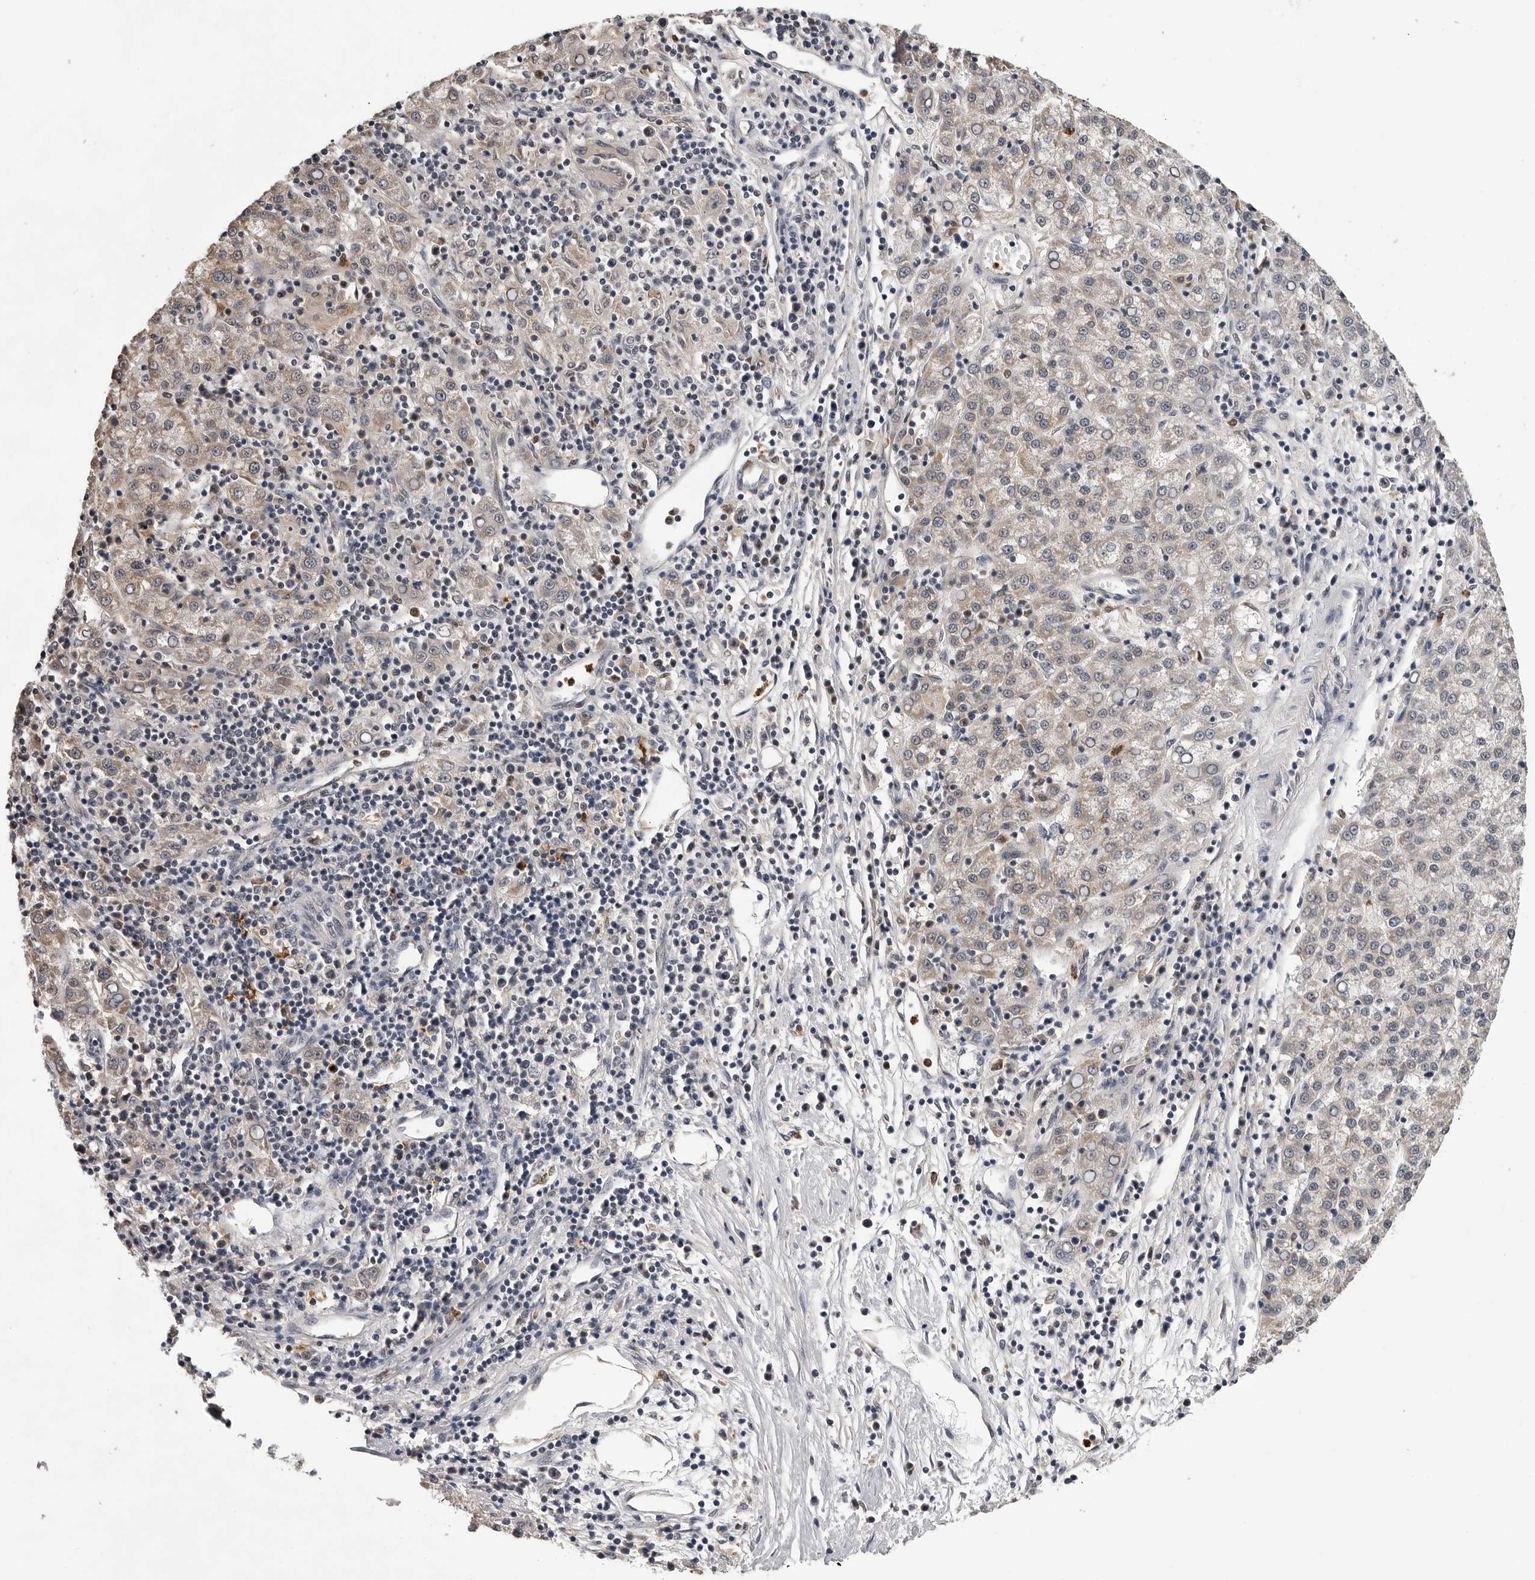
{"staining": {"intensity": "weak", "quantity": "<25%", "location": "cytoplasmic/membranous"}, "tissue": "liver cancer", "cell_type": "Tumor cells", "image_type": "cancer", "snomed": [{"axis": "morphology", "description": "Carcinoma, Hepatocellular, NOS"}, {"axis": "topography", "description": "Liver"}], "caption": "IHC micrograph of neoplastic tissue: human liver hepatocellular carcinoma stained with DAB (3,3'-diaminobenzidine) demonstrates no significant protein positivity in tumor cells. (Stains: DAB (3,3'-diaminobenzidine) immunohistochemistry with hematoxylin counter stain, Microscopy: brightfield microscopy at high magnification).", "gene": "TRMT13", "patient": {"sex": "female", "age": 58}}